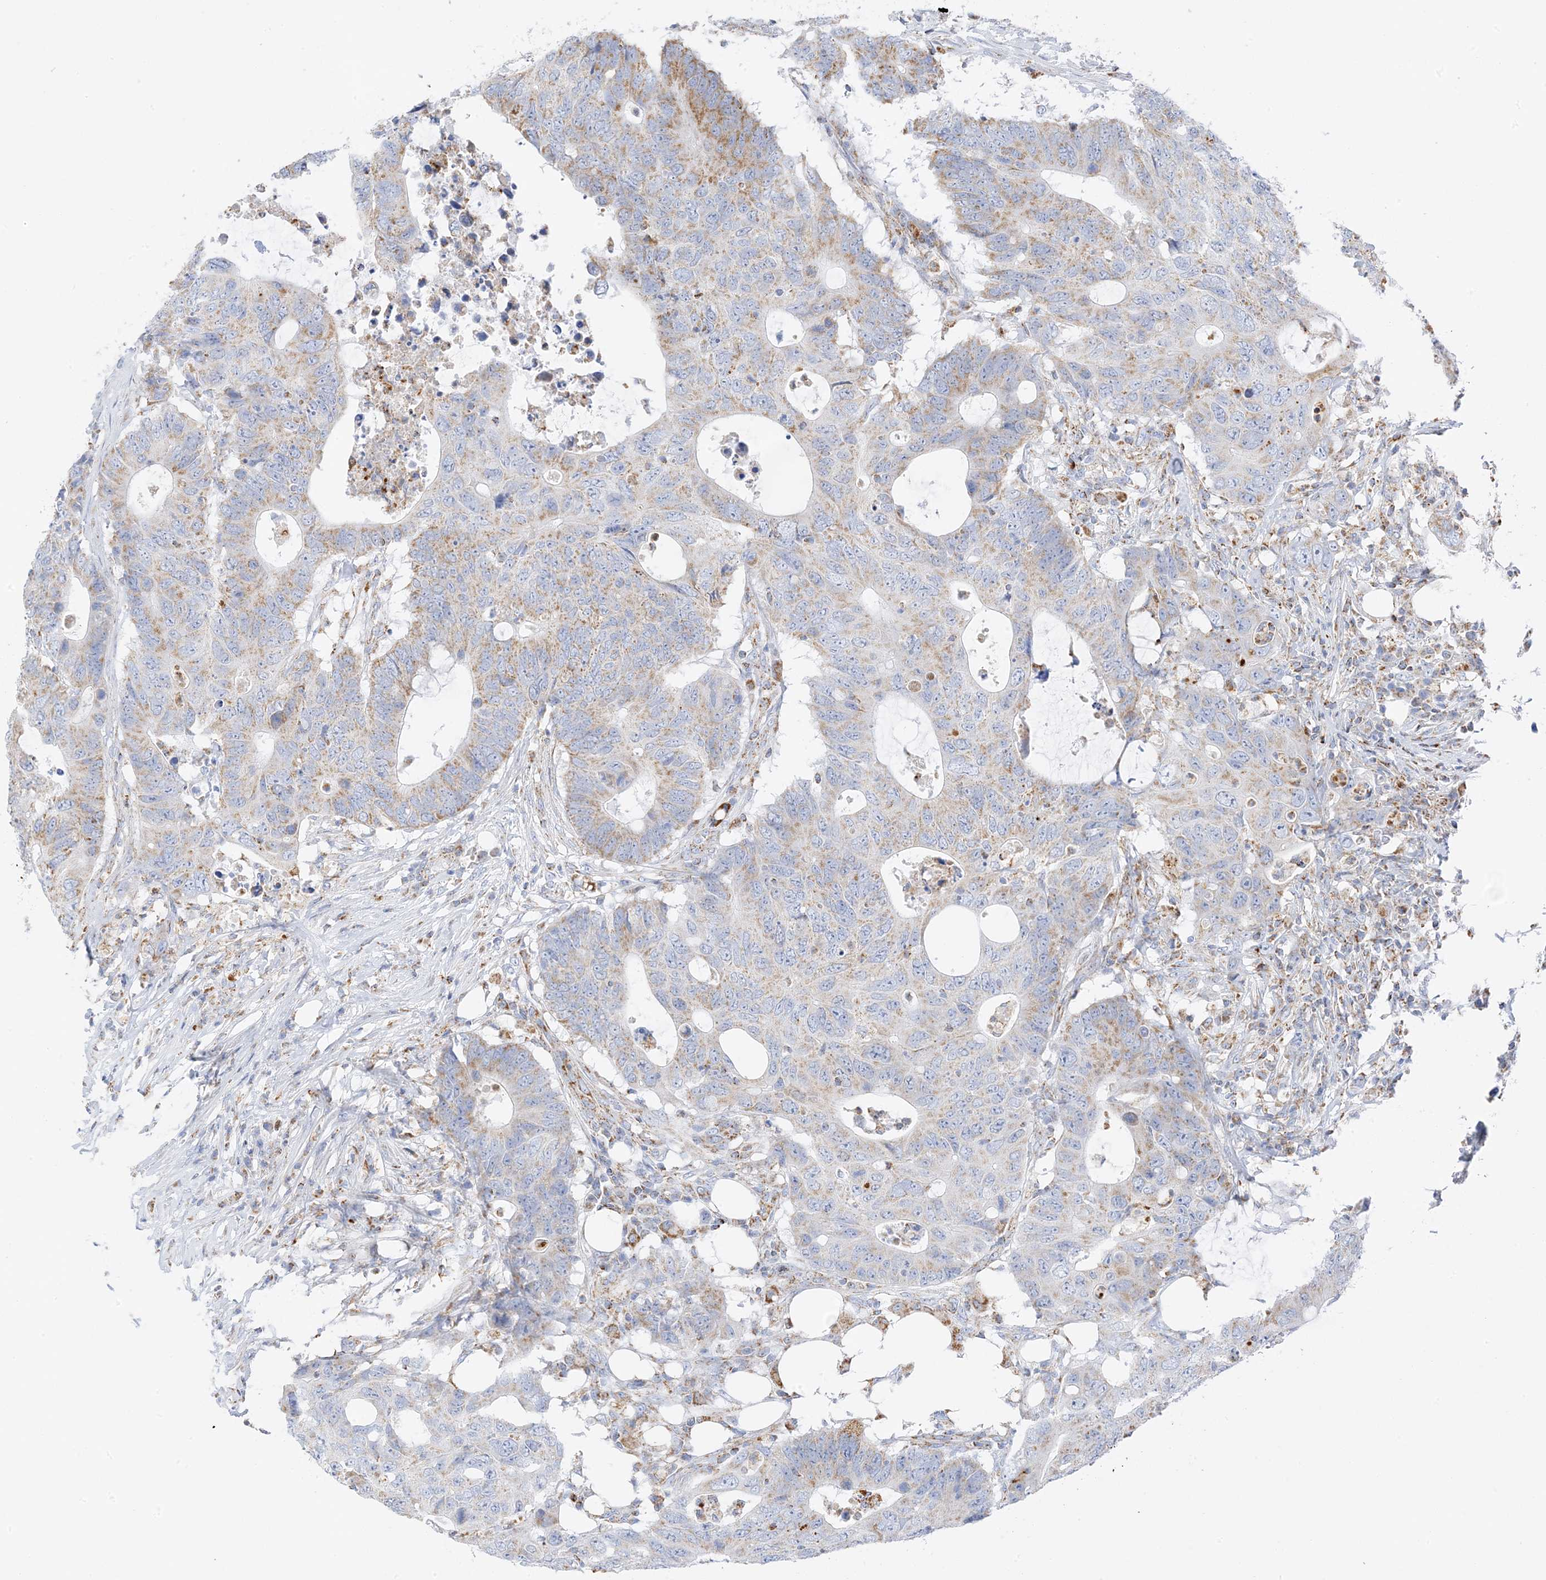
{"staining": {"intensity": "moderate", "quantity": ">75%", "location": "cytoplasmic/membranous"}, "tissue": "colorectal cancer", "cell_type": "Tumor cells", "image_type": "cancer", "snomed": [{"axis": "morphology", "description": "Adenocarcinoma, NOS"}, {"axis": "topography", "description": "Colon"}], "caption": "A high-resolution micrograph shows immunohistochemistry (IHC) staining of adenocarcinoma (colorectal), which displays moderate cytoplasmic/membranous staining in about >75% of tumor cells. (brown staining indicates protein expression, while blue staining denotes nuclei).", "gene": "CAPN13", "patient": {"sex": "male", "age": 71}}